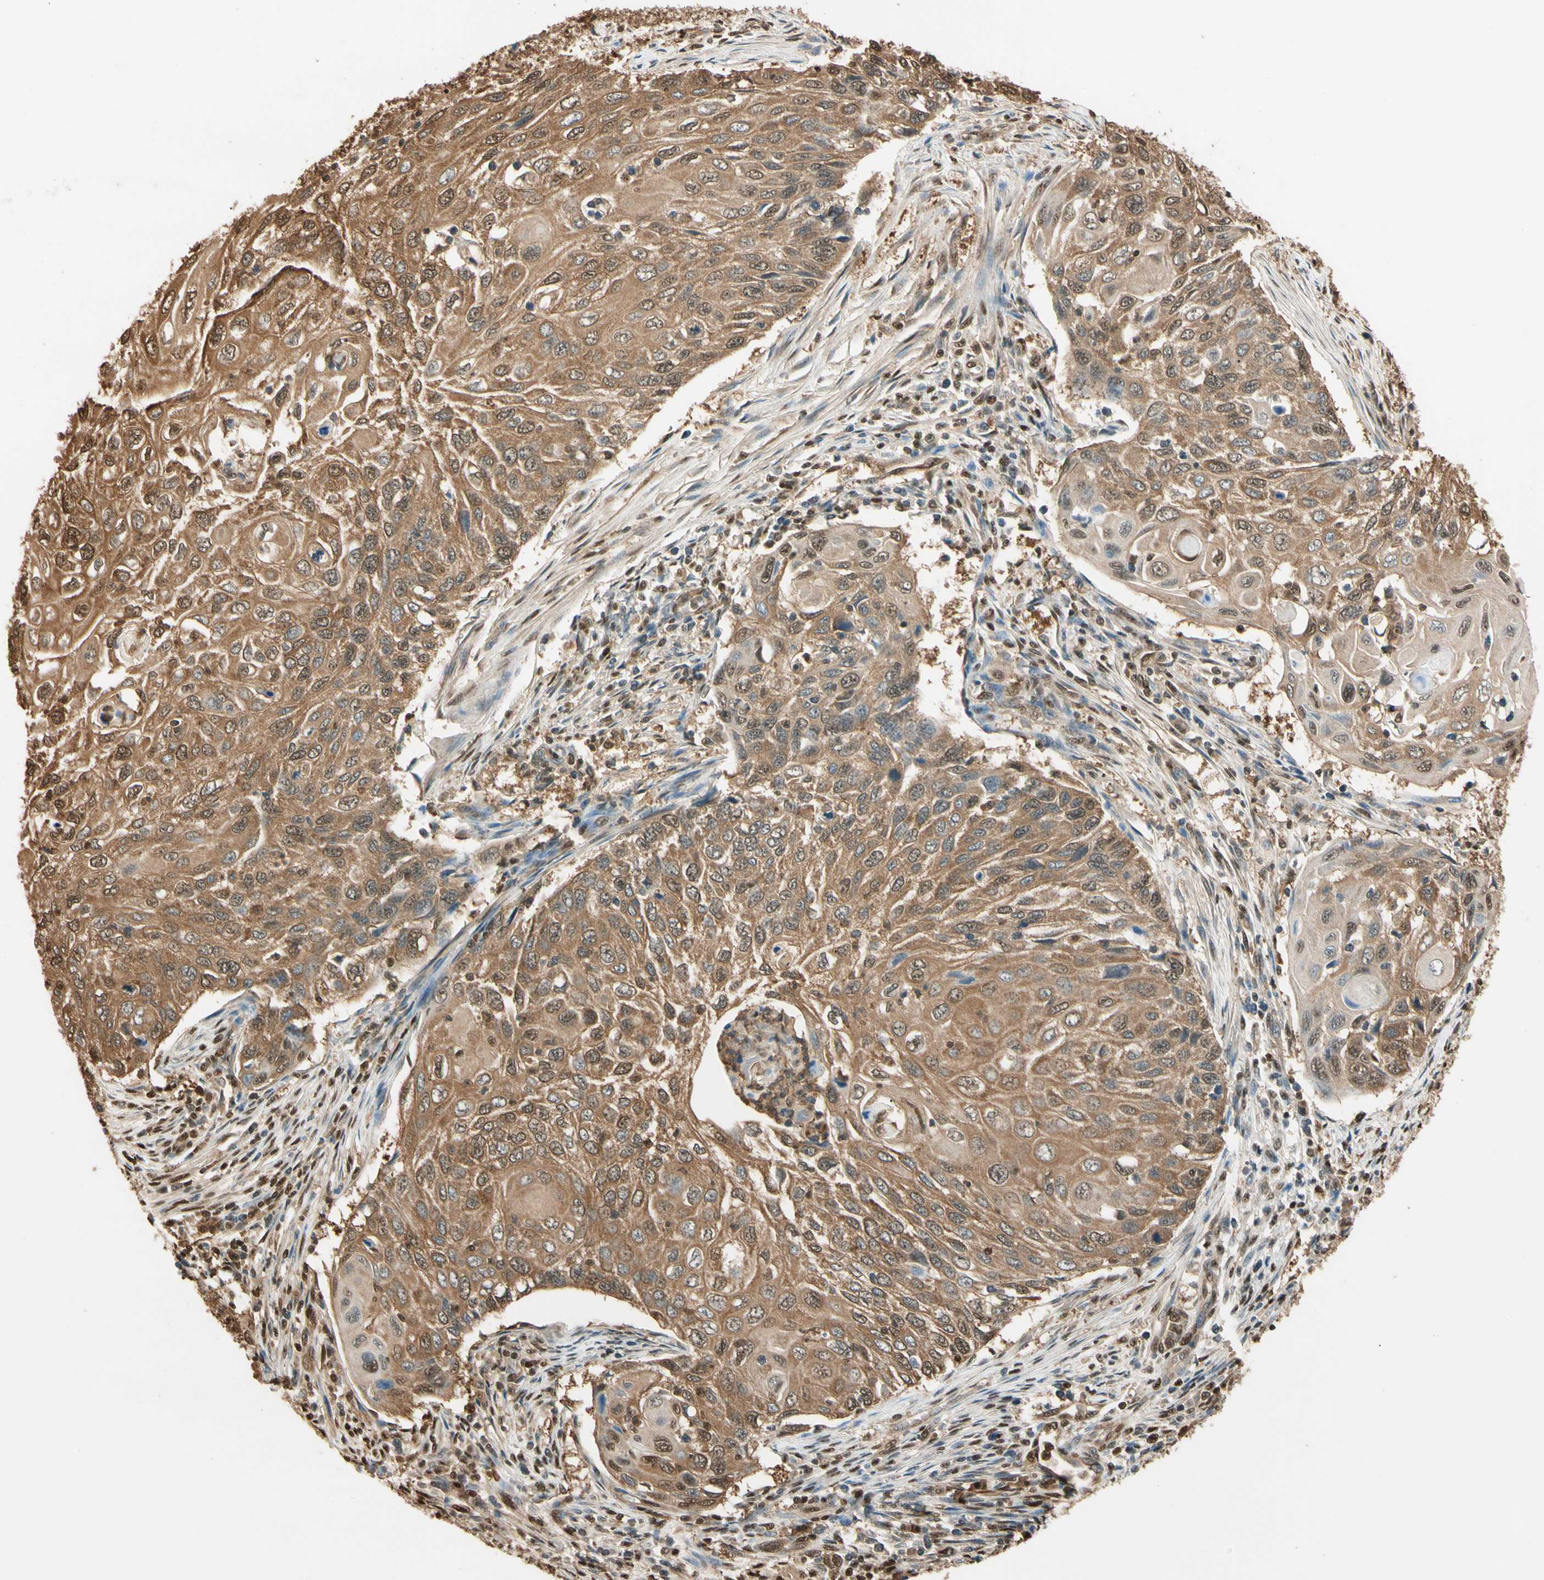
{"staining": {"intensity": "moderate", "quantity": ">75%", "location": "cytoplasmic/membranous,nuclear"}, "tissue": "cervical cancer", "cell_type": "Tumor cells", "image_type": "cancer", "snomed": [{"axis": "morphology", "description": "Squamous cell carcinoma, NOS"}, {"axis": "topography", "description": "Cervix"}], "caption": "This is a histology image of IHC staining of squamous cell carcinoma (cervical), which shows moderate expression in the cytoplasmic/membranous and nuclear of tumor cells.", "gene": "PNCK", "patient": {"sex": "female", "age": 70}}